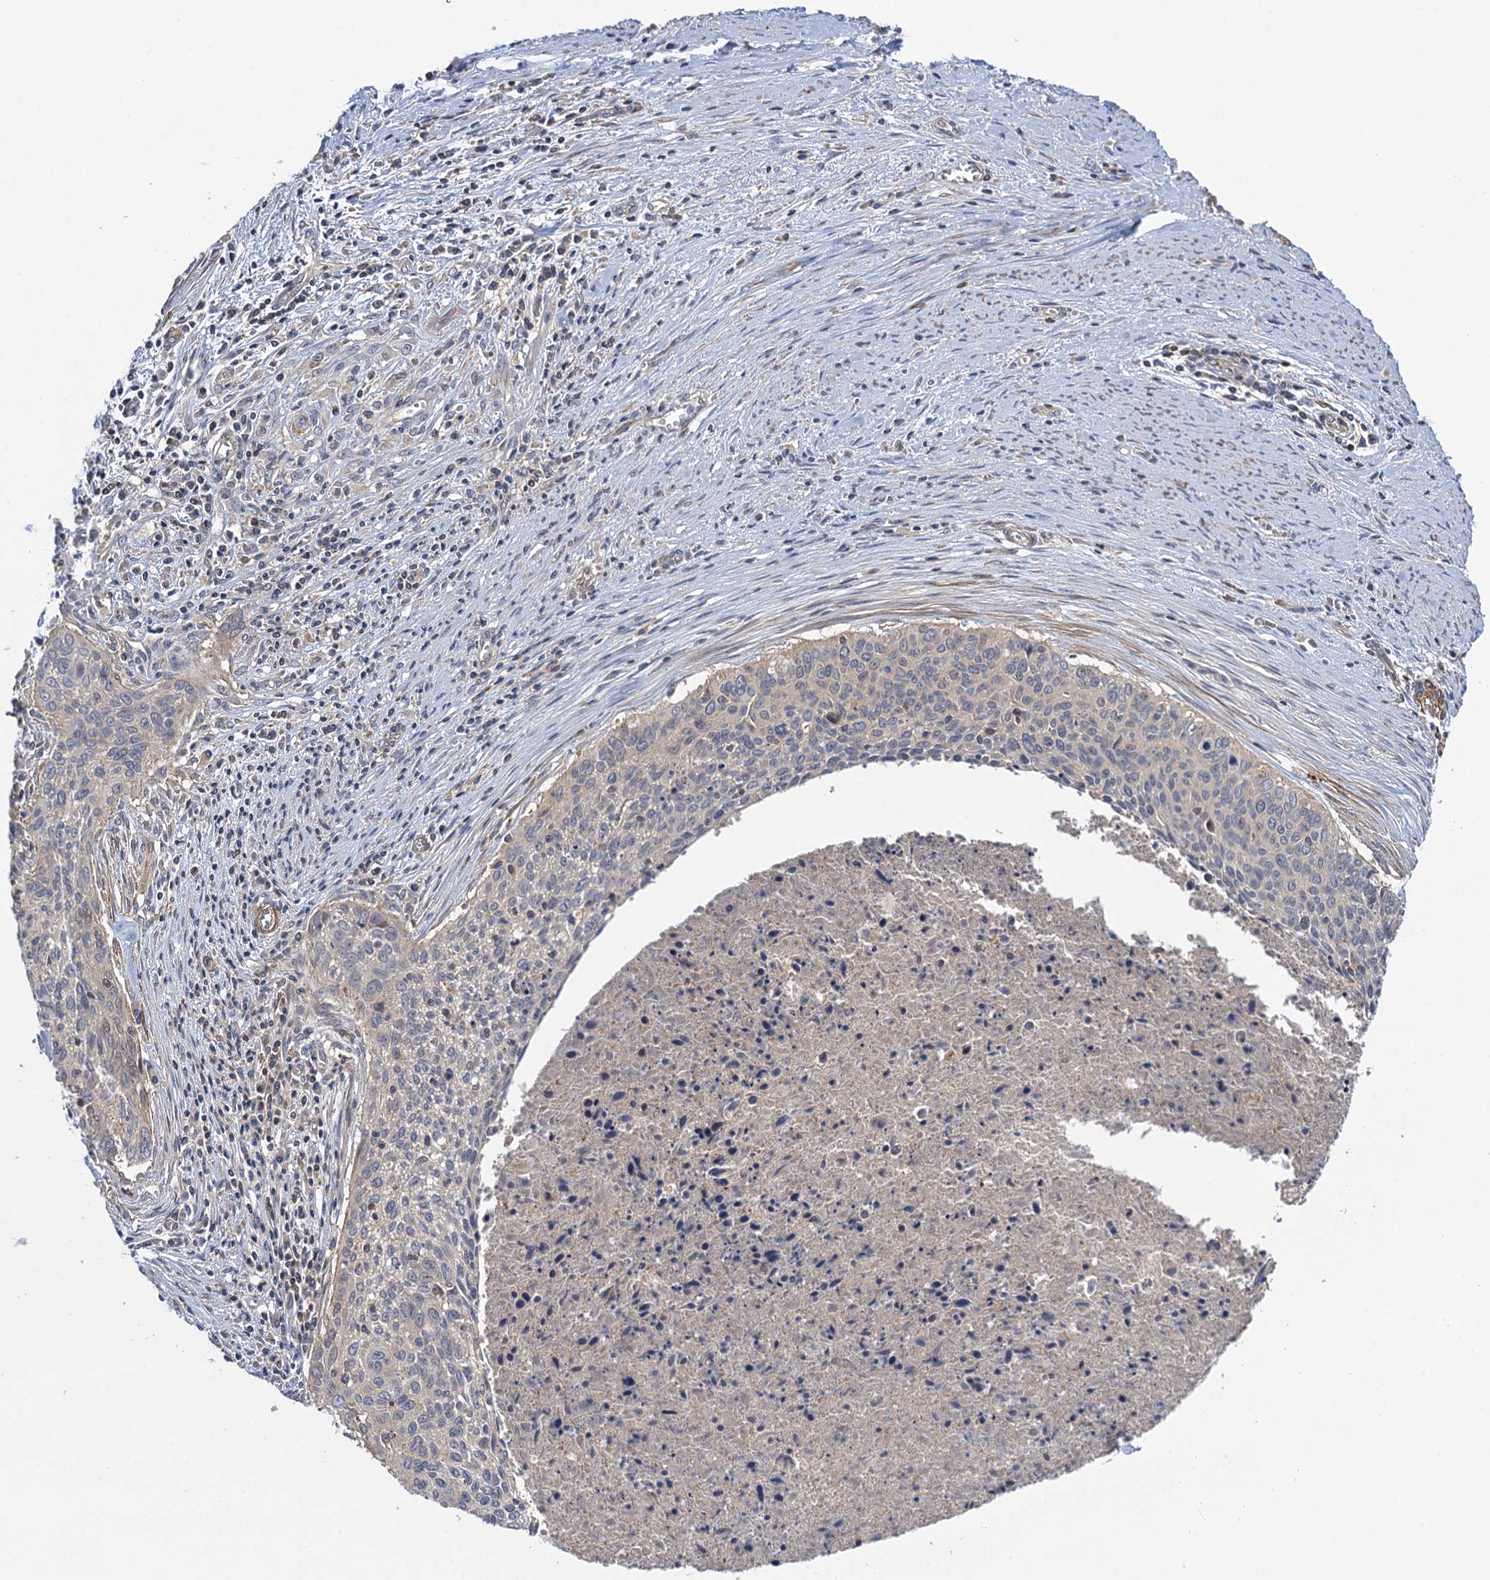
{"staining": {"intensity": "weak", "quantity": "<25%", "location": "cytoplasmic/membranous"}, "tissue": "cervical cancer", "cell_type": "Tumor cells", "image_type": "cancer", "snomed": [{"axis": "morphology", "description": "Squamous cell carcinoma, NOS"}, {"axis": "topography", "description": "Cervix"}], "caption": "Tumor cells are negative for protein expression in human cervical cancer (squamous cell carcinoma).", "gene": "WDR88", "patient": {"sex": "female", "age": 55}}